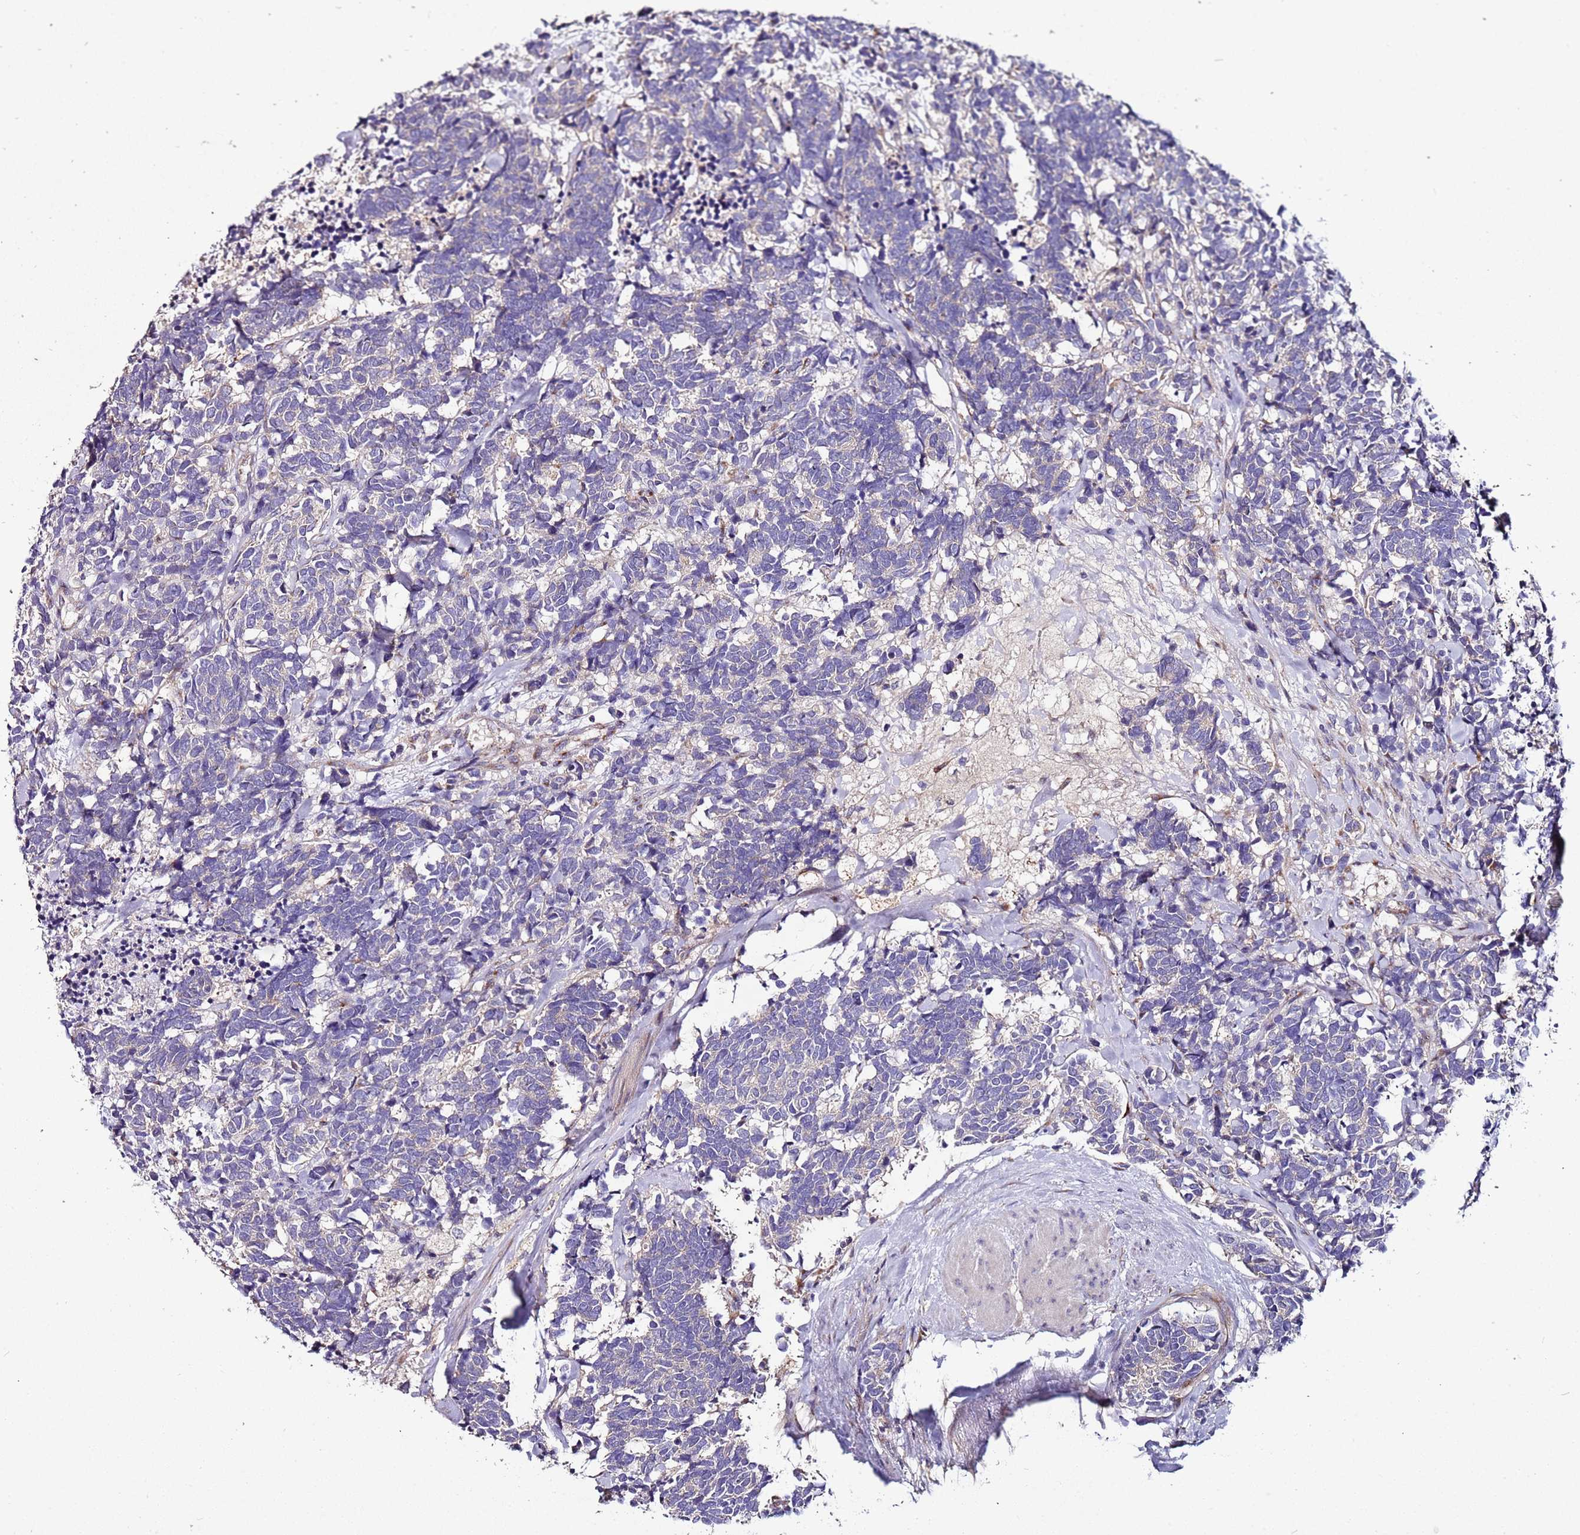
{"staining": {"intensity": "negative", "quantity": "none", "location": "none"}, "tissue": "carcinoid", "cell_type": "Tumor cells", "image_type": "cancer", "snomed": [{"axis": "morphology", "description": "Carcinoma, NOS"}, {"axis": "morphology", "description": "Carcinoid, malignant, NOS"}, {"axis": "topography", "description": "Prostate"}], "caption": "Protein analysis of carcinoma demonstrates no significant staining in tumor cells.", "gene": "FAM20A", "patient": {"sex": "male", "age": 57}}